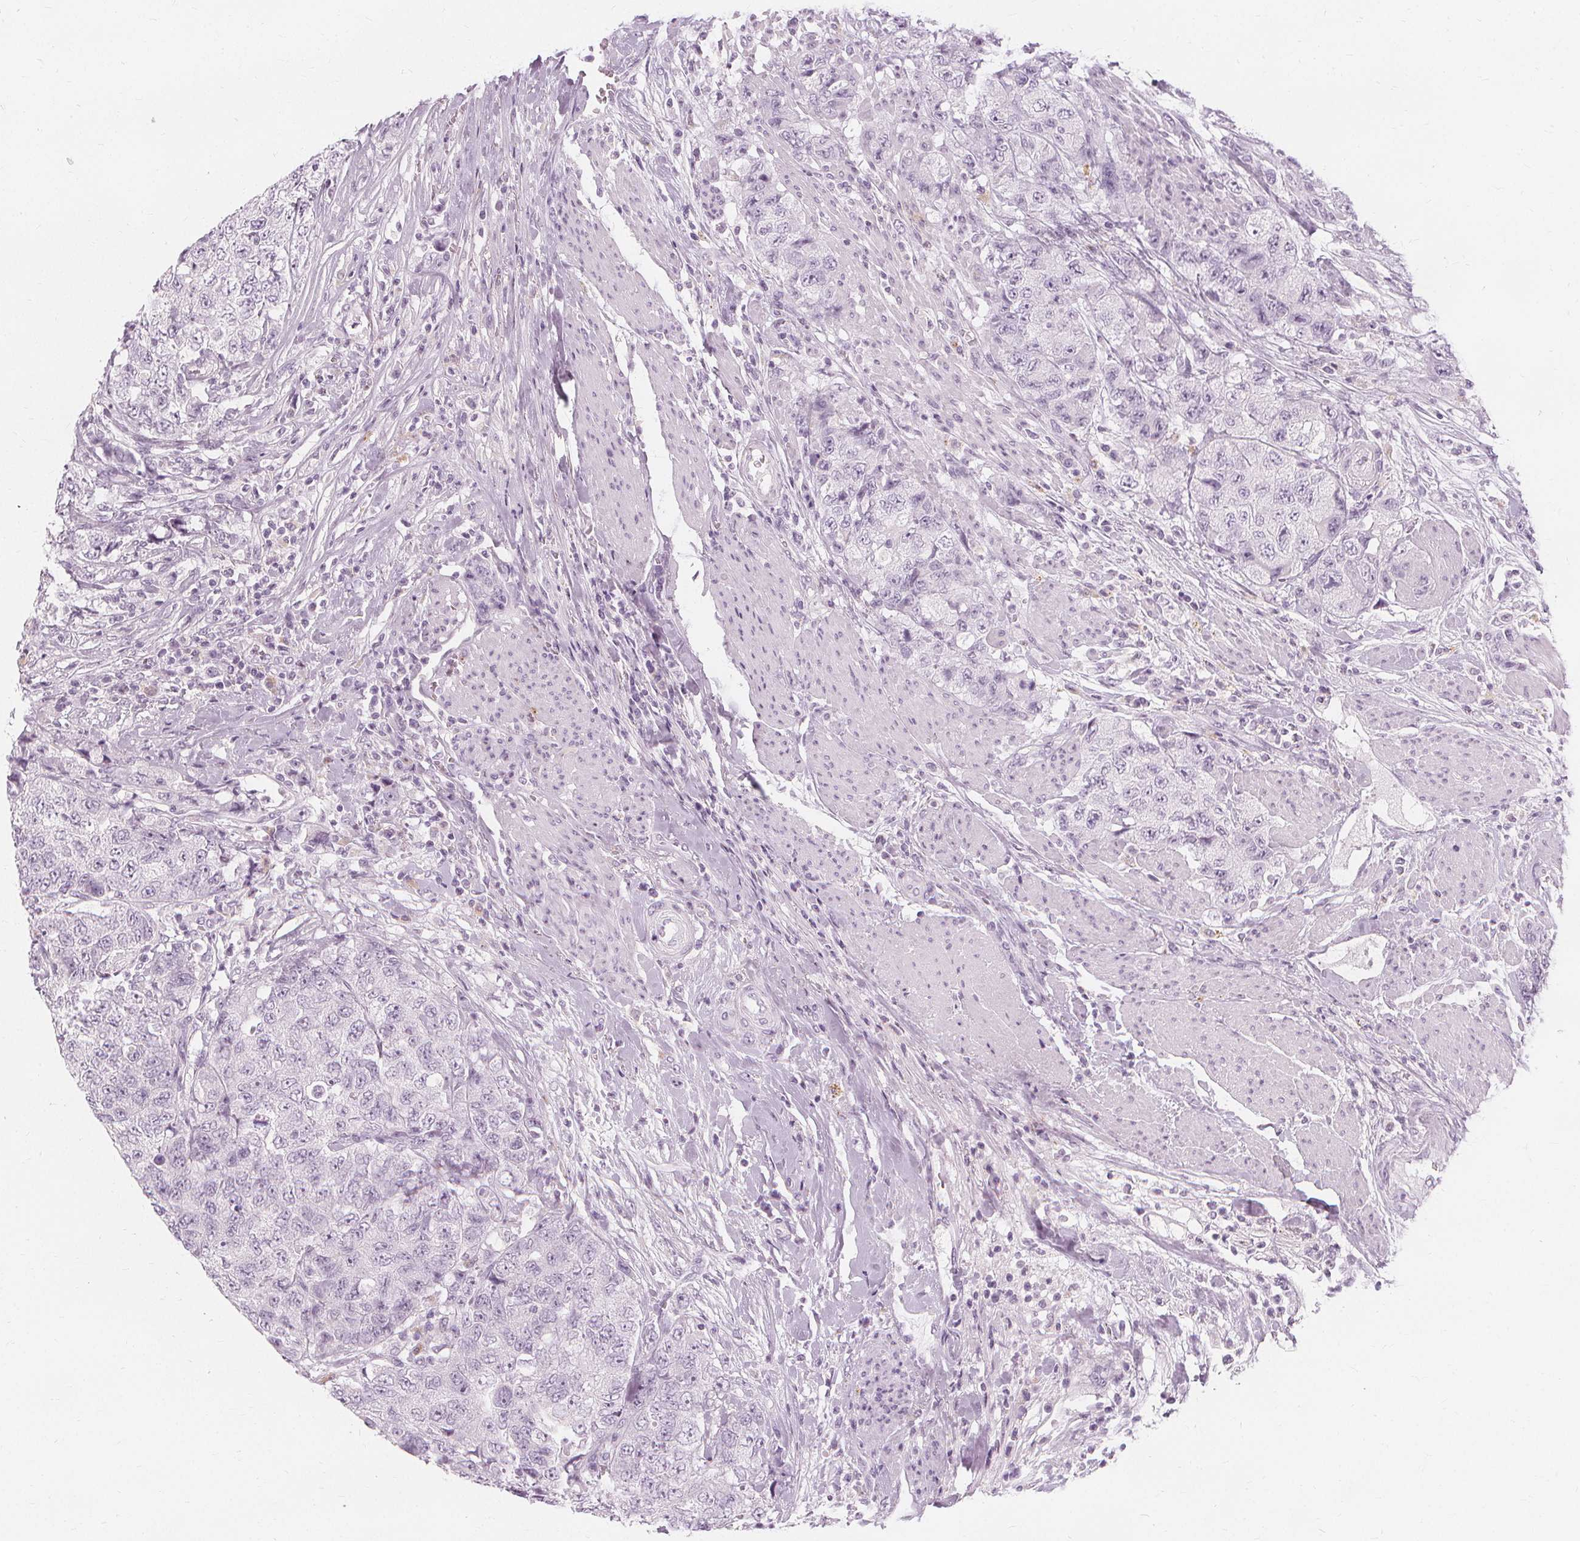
{"staining": {"intensity": "negative", "quantity": "none", "location": "none"}, "tissue": "urothelial cancer", "cell_type": "Tumor cells", "image_type": "cancer", "snomed": [{"axis": "morphology", "description": "Urothelial carcinoma, High grade"}, {"axis": "topography", "description": "Urinary bladder"}], "caption": "DAB immunohistochemical staining of human urothelial carcinoma (high-grade) demonstrates no significant expression in tumor cells.", "gene": "TFF1", "patient": {"sex": "female", "age": 78}}